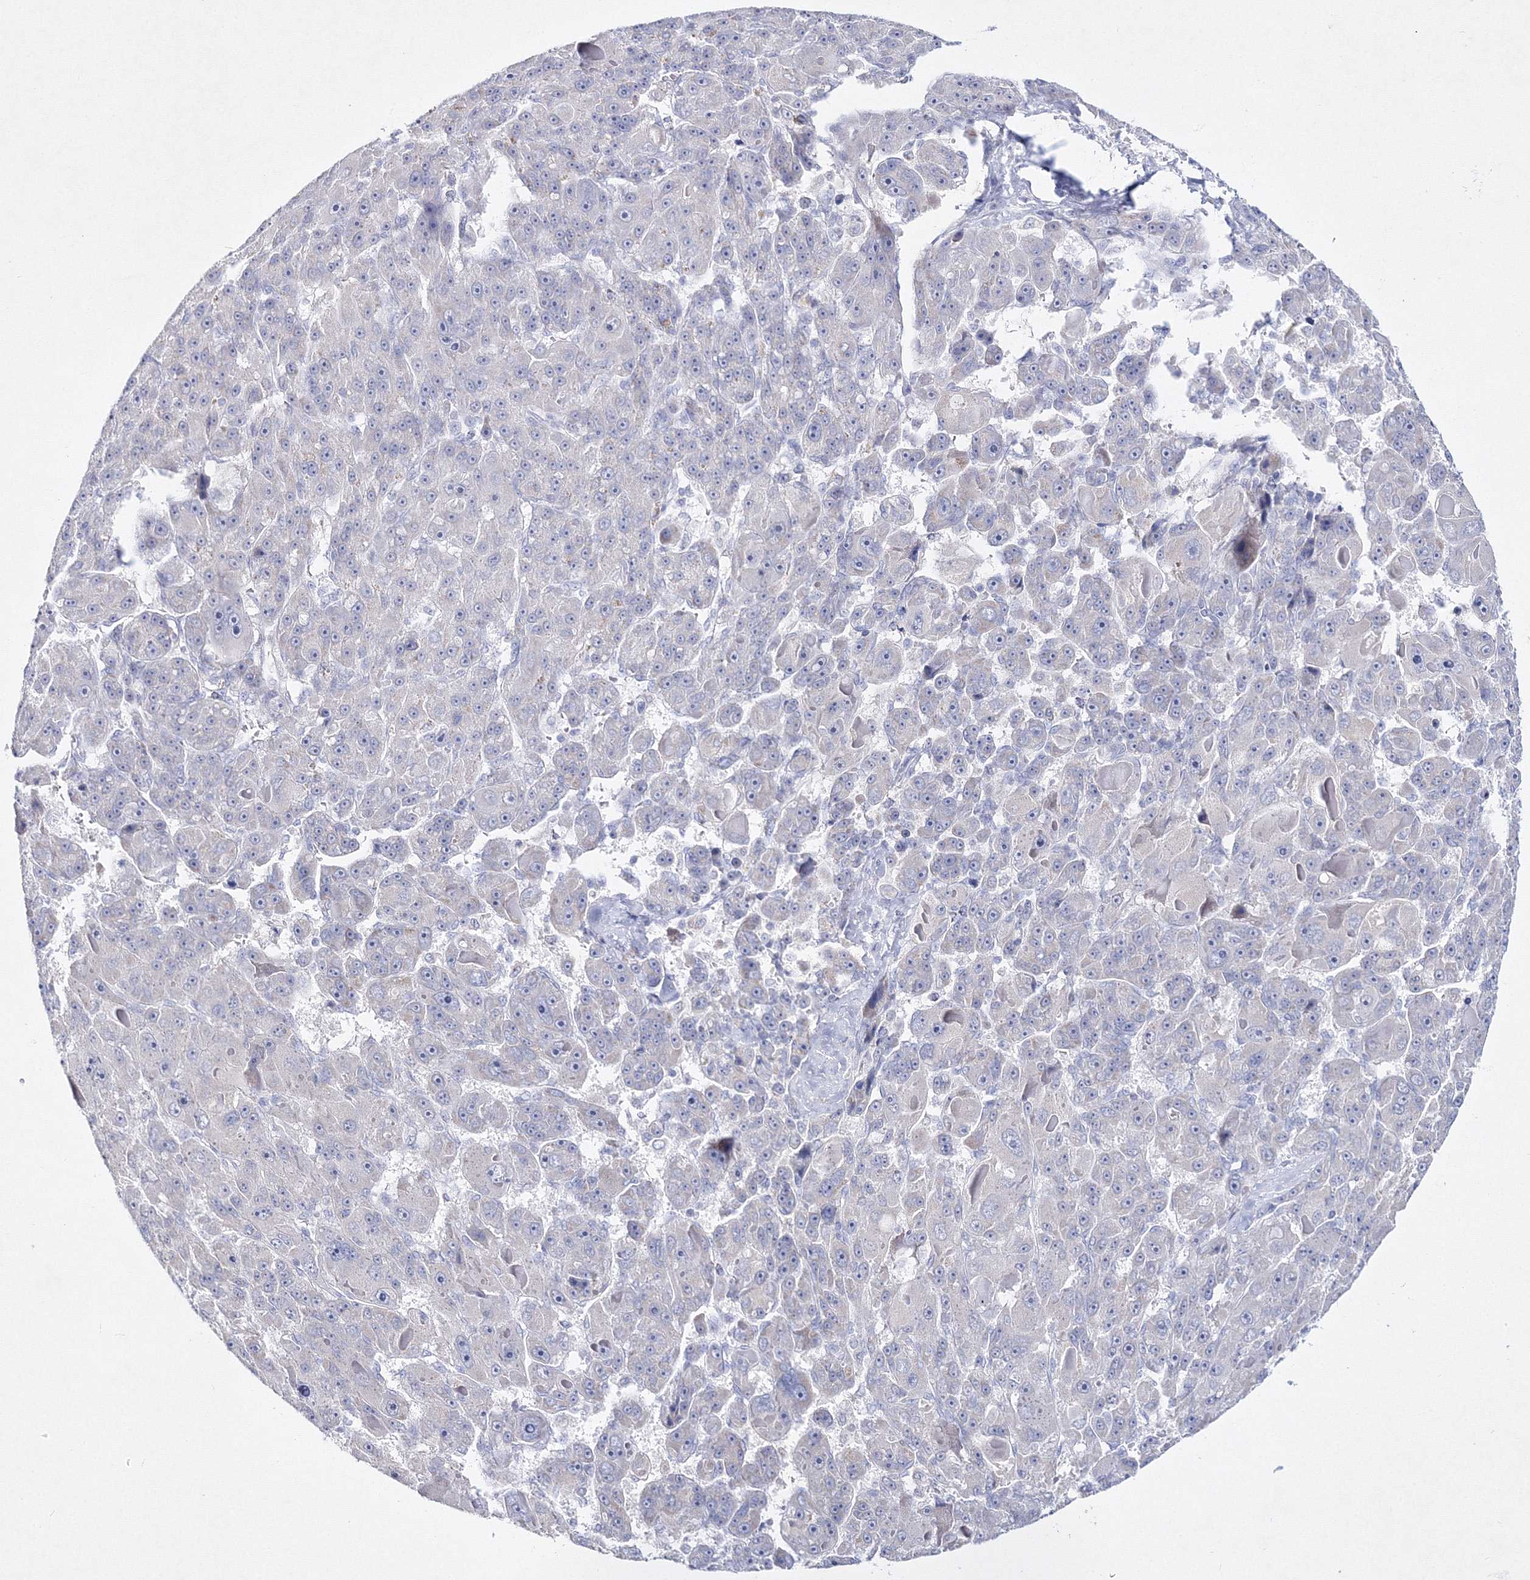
{"staining": {"intensity": "negative", "quantity": "none", "location": "none"}, "tissue": "liver cancer", "cell_type": "Tumor cells", "image_type": "cancer", "snomed": [{"axis": "morphology", "description": "Carcinoma, Hepatocellular, NOS"}, {"axis": "topography", "description": "Liver"}], "caption": "Immunohistochemical staining of hepatocellular carcinoma (liver) exhibits no significant positivity in tumor cells.", "gene": "NEU4", "patient": {"sex": "male", "age": 76}}